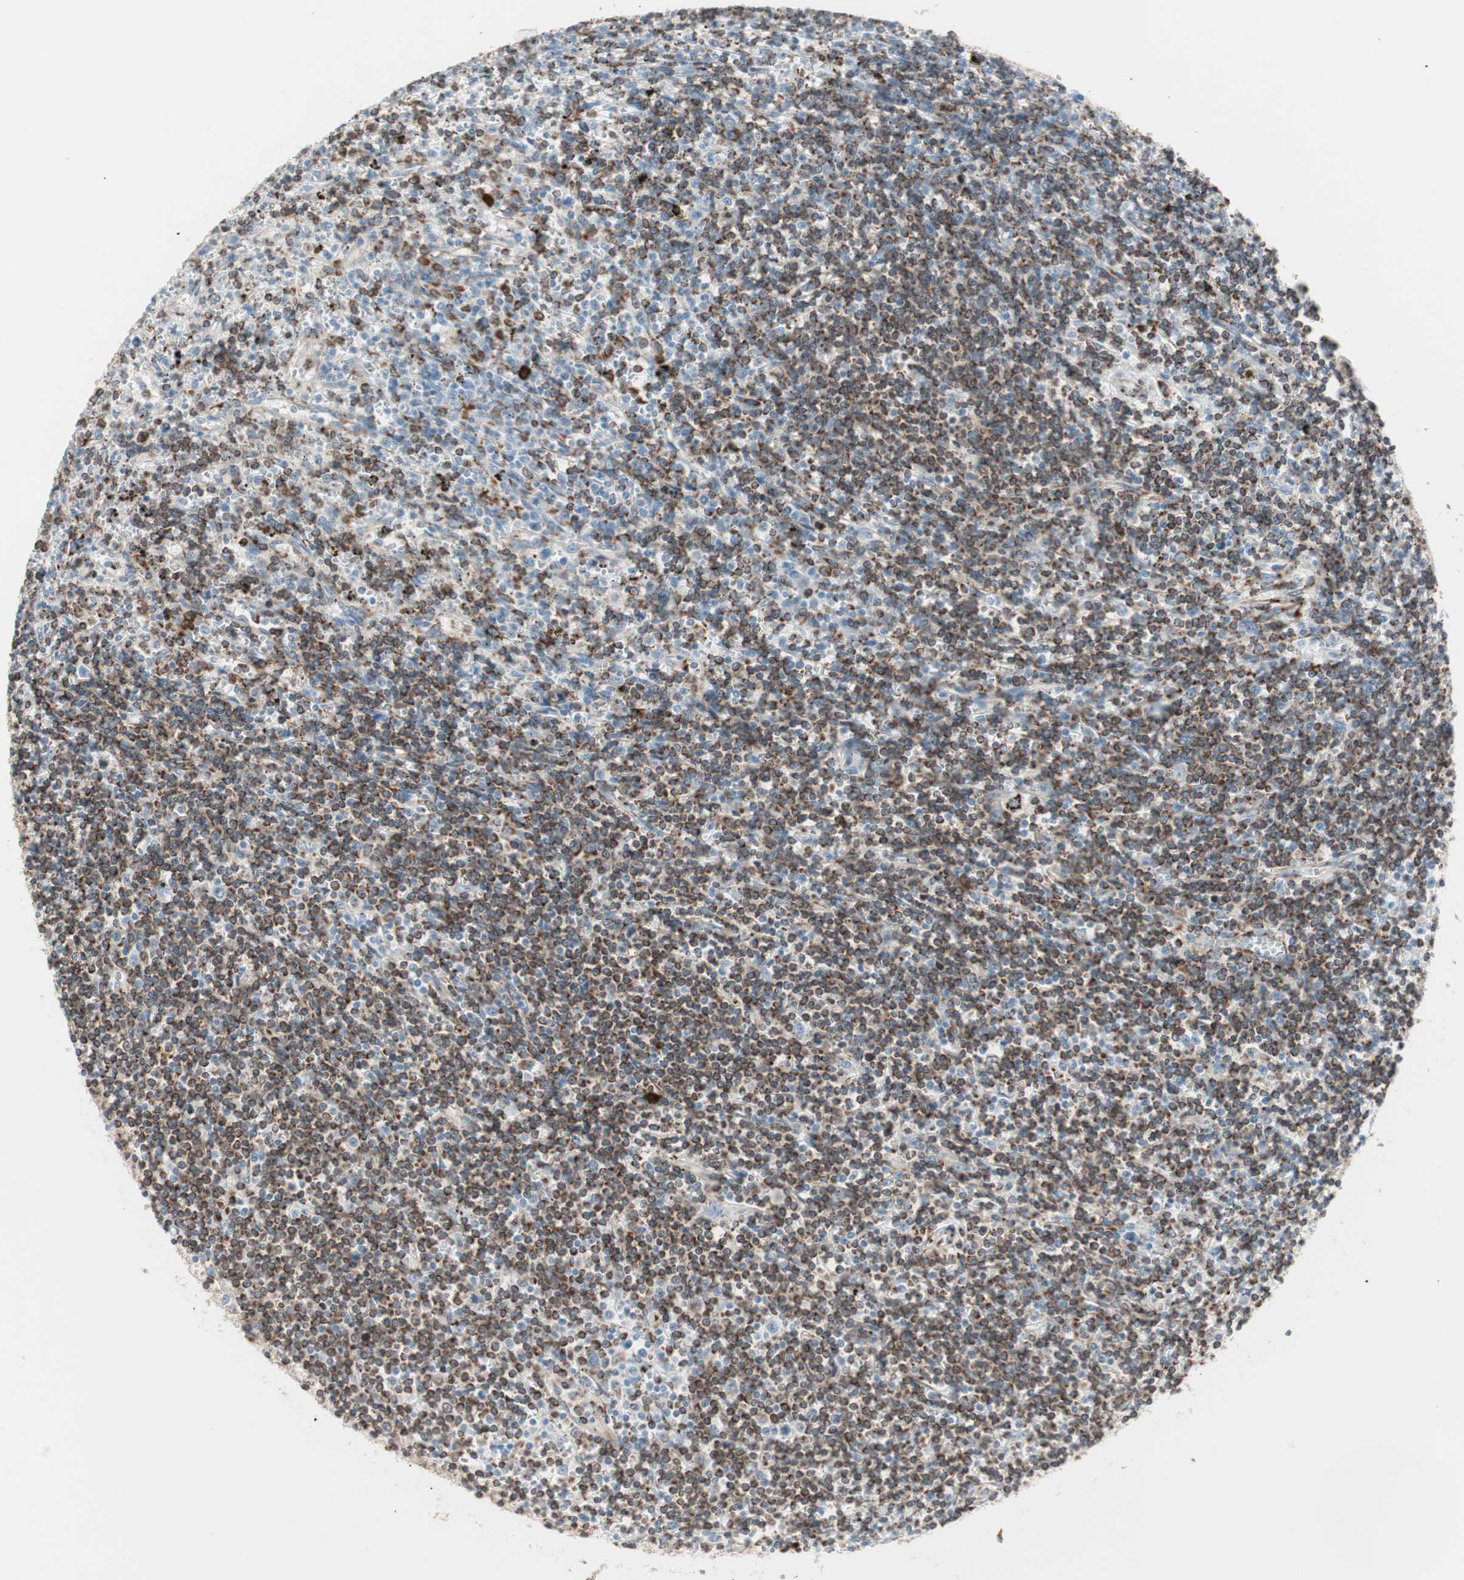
{"staining": {"intensity": "strong", "quantity": ">75%", "location": "cytoplasmic/membranous"}, "tissue": "lymphoma", "cell_type": "Tumor cells", "image_type": "cancer", "snomed": [{"axis": "morphology", "description": "Malignant lymphoma, non-Hodgkin's type, Low grade"}, {"axis": "topography", "description": "Spleen"}], "caption": "DAB immunohistochemical staining of low-grade malignant lymphoma, non-Hodgkin's type demonstrates strong cytoplasmic/membranous protein staining in approximately >75% of tumor cells.", "gene": "P4HTM", "patient": {"sex": "male", "age": 76}}